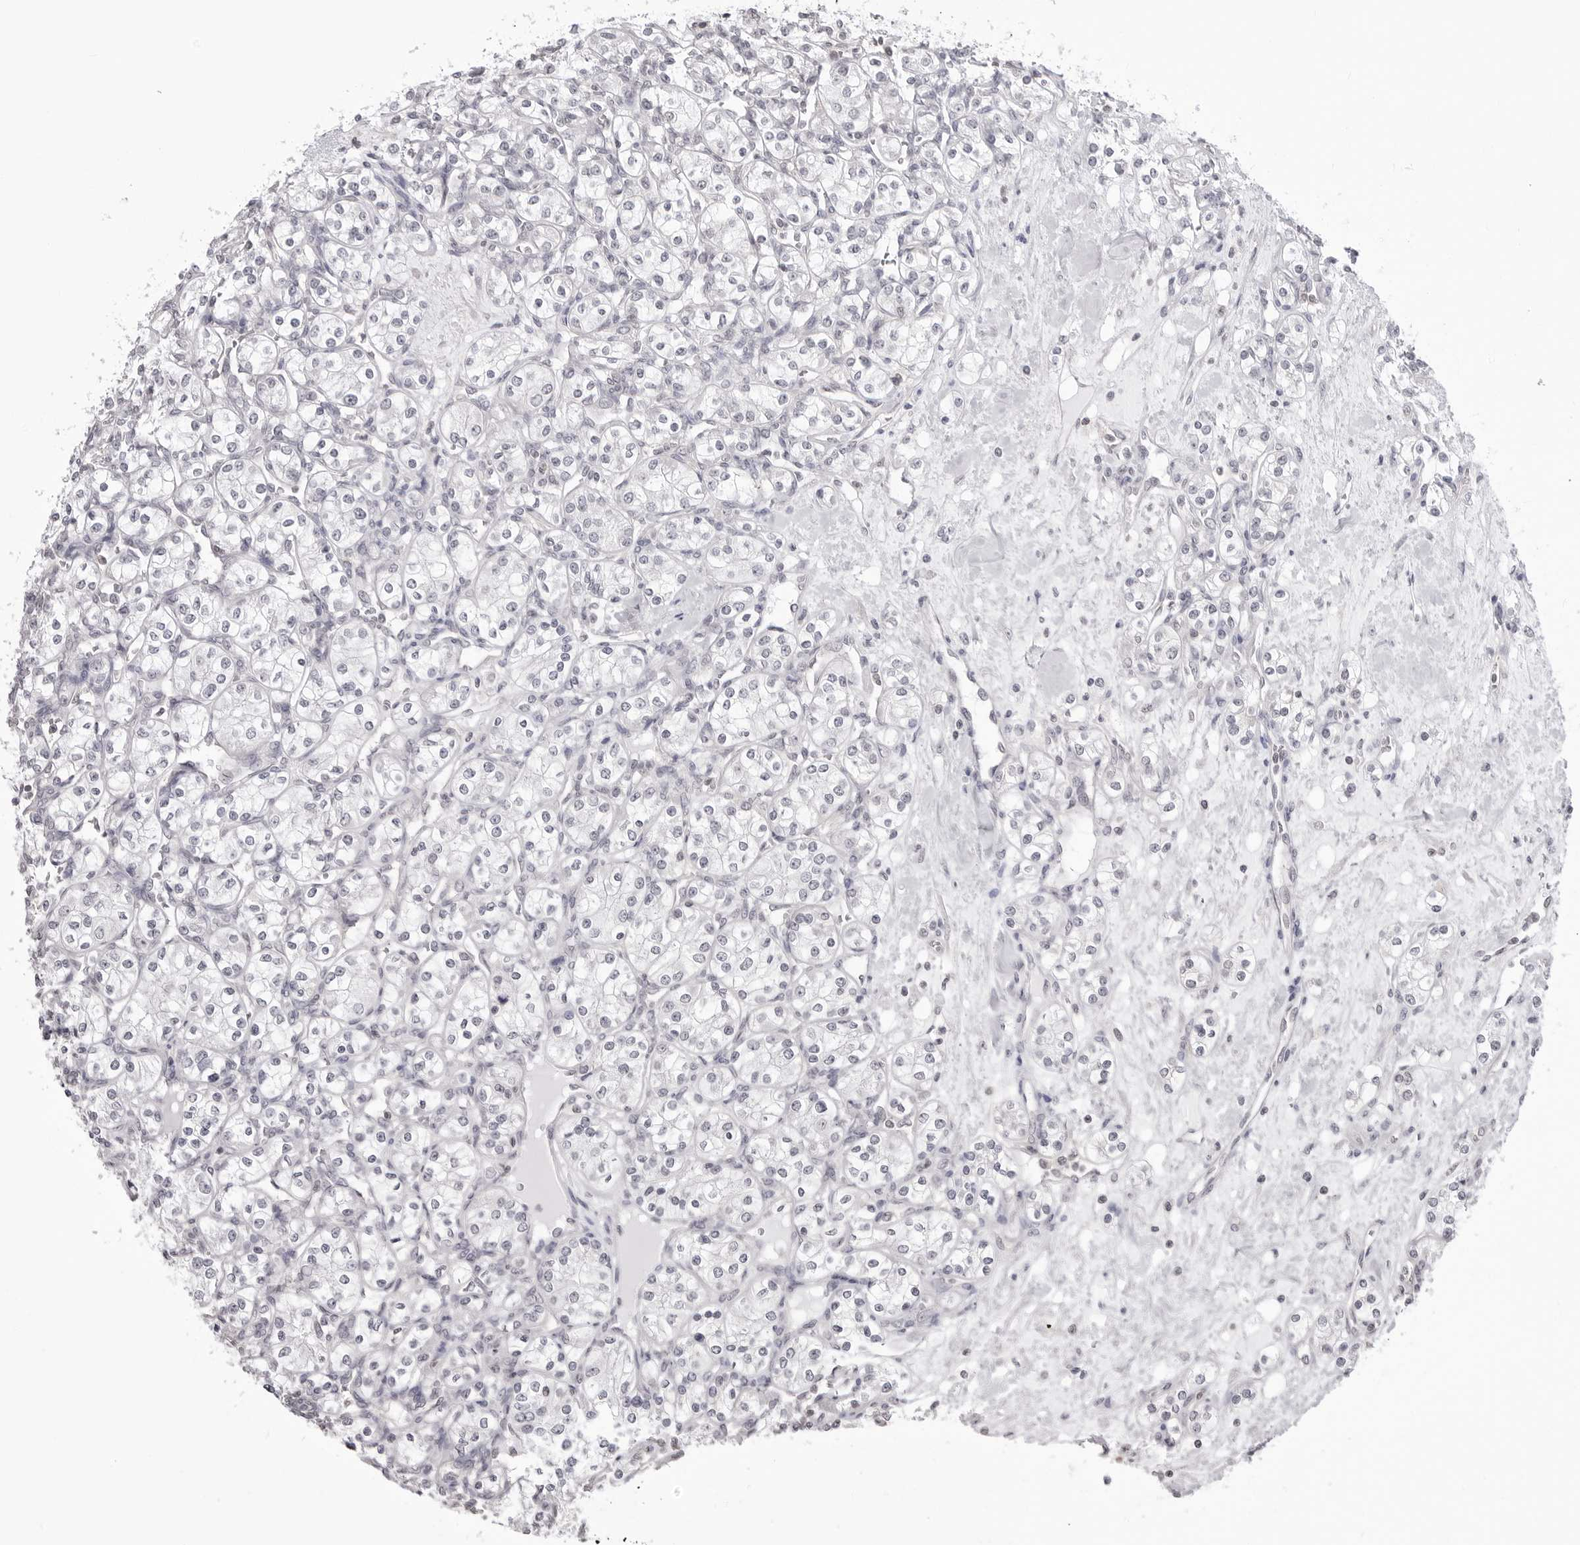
{"staining": {"intensity": "negative", "quantity": "none", "location": "none"}, "tissue": "renal cancer", "cell_type": "Tumor cells", "image_type": "cancer", "snomed": [{"axis": "morphology", "description": "Adenocarcinoma, NOS"}, {"axis": "topography", "description": "Kidney"}], "caption": "Renal cancer was stained to show a protein in brown. There is no significant staining in tumor cells. The staining was performed using DAB (3,3'-diaminobenzidine) to visualize the protein expression in brown, while the nuclei were stained in blue with hematoxylin (Magnification: 20x).", "gene": "YWHAG", "patient": {"sex": "male", "age": 77}}